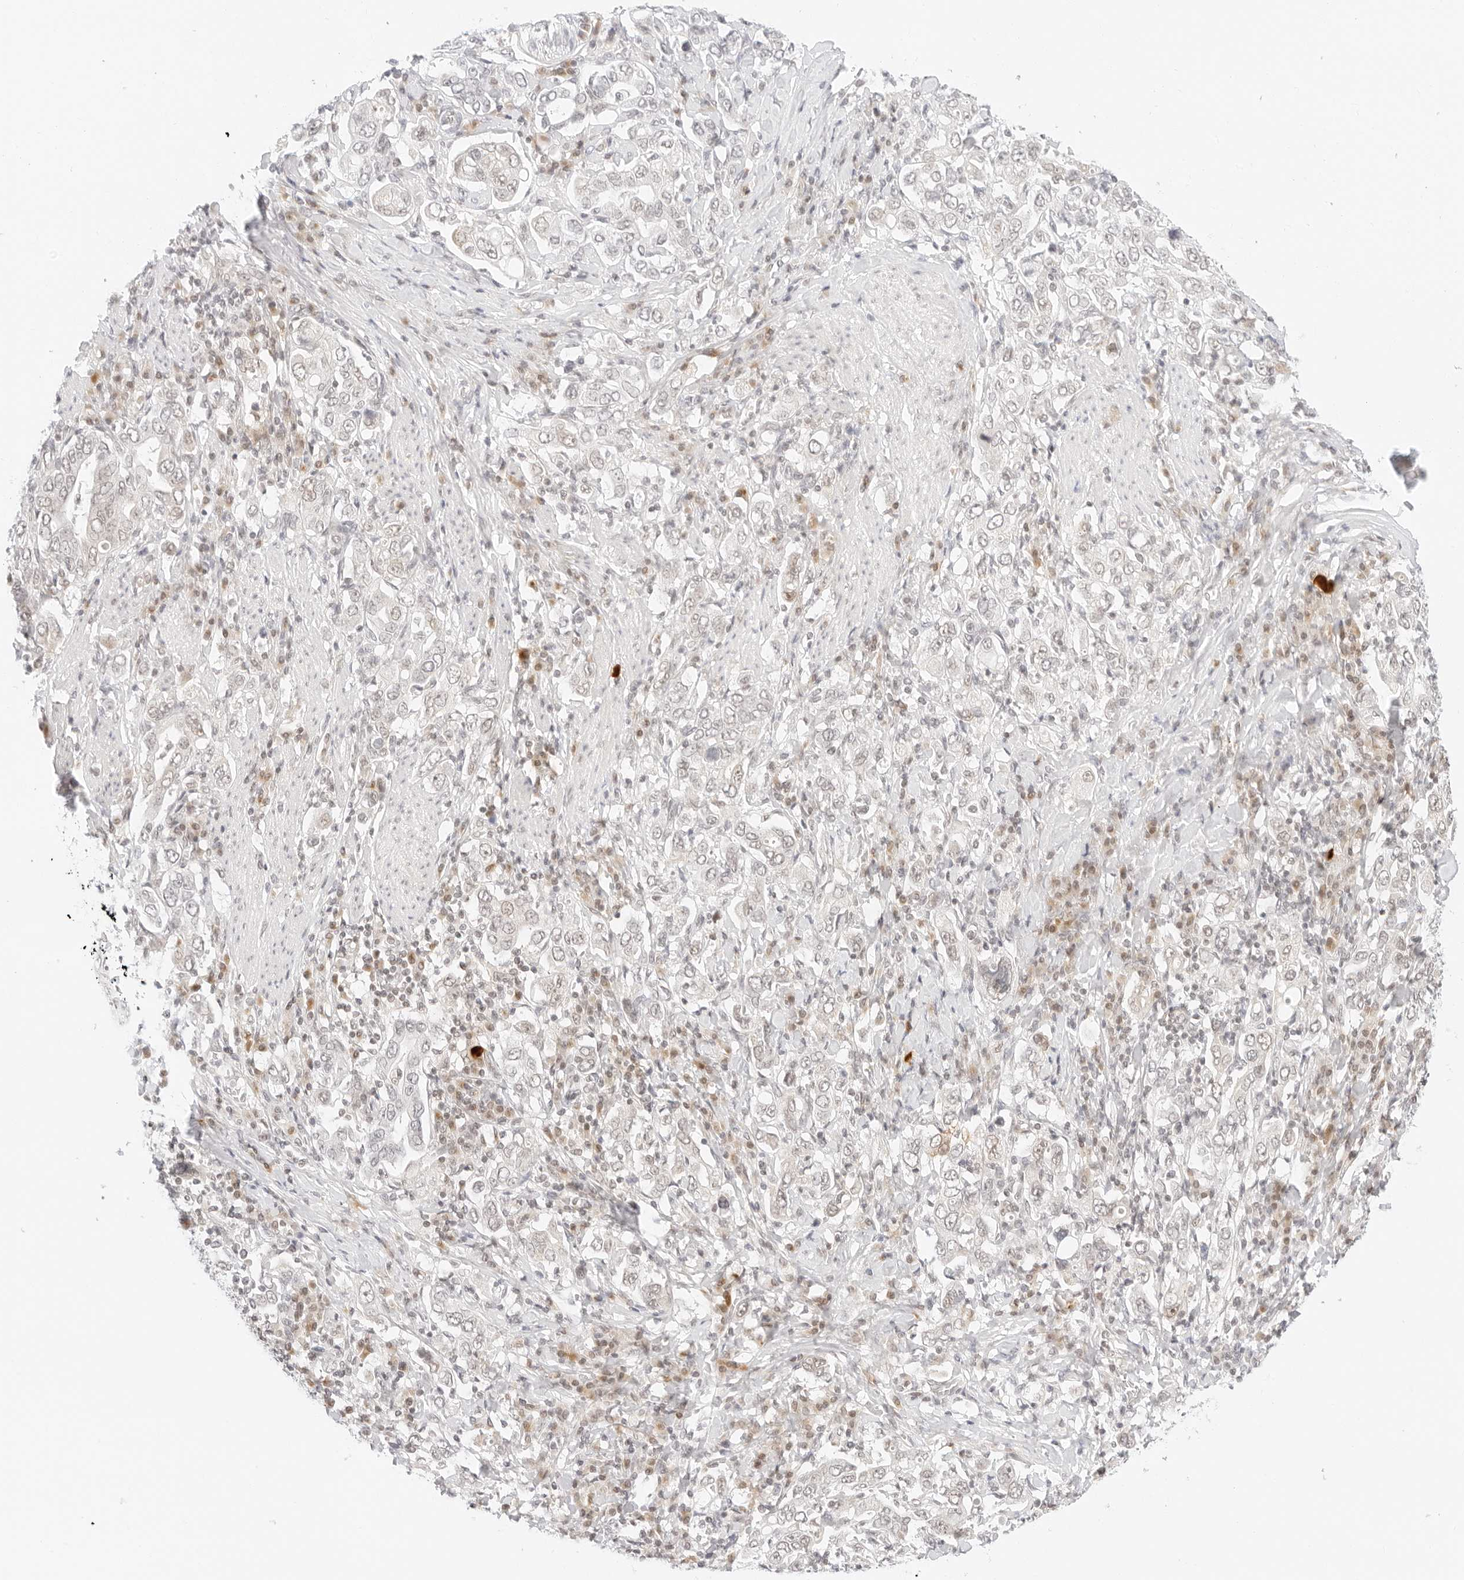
{"staining": {"intensity": "negative", "quantity": "none", "location": "none"}, "tissue": "stomach cancer", "cell_type": "Tumor cells", "image_type": "cancer", "snomed": [{"axis": "morphology", "description": "Adenocarcinoma, NOS"}, {"axis": "topography", "description": "Stomach, upper"}], "caption": "Immunohistochemistry (IHC) photomicrograph of neoplastic tissue: human stomach cancer (adenocarcinoma) stained with DAB (3,3'-diaminobenzidine) reveals no significant protein expression in tumor cells. Brightfield microscopy of immunohistochemistry stained with DAB (3,3'-diaminobenzidine) (brown) and hematoxylin (blue), captured at high magnification.", "gene": "POLR3C", "patient": {"sex": "male", "age": 62}}